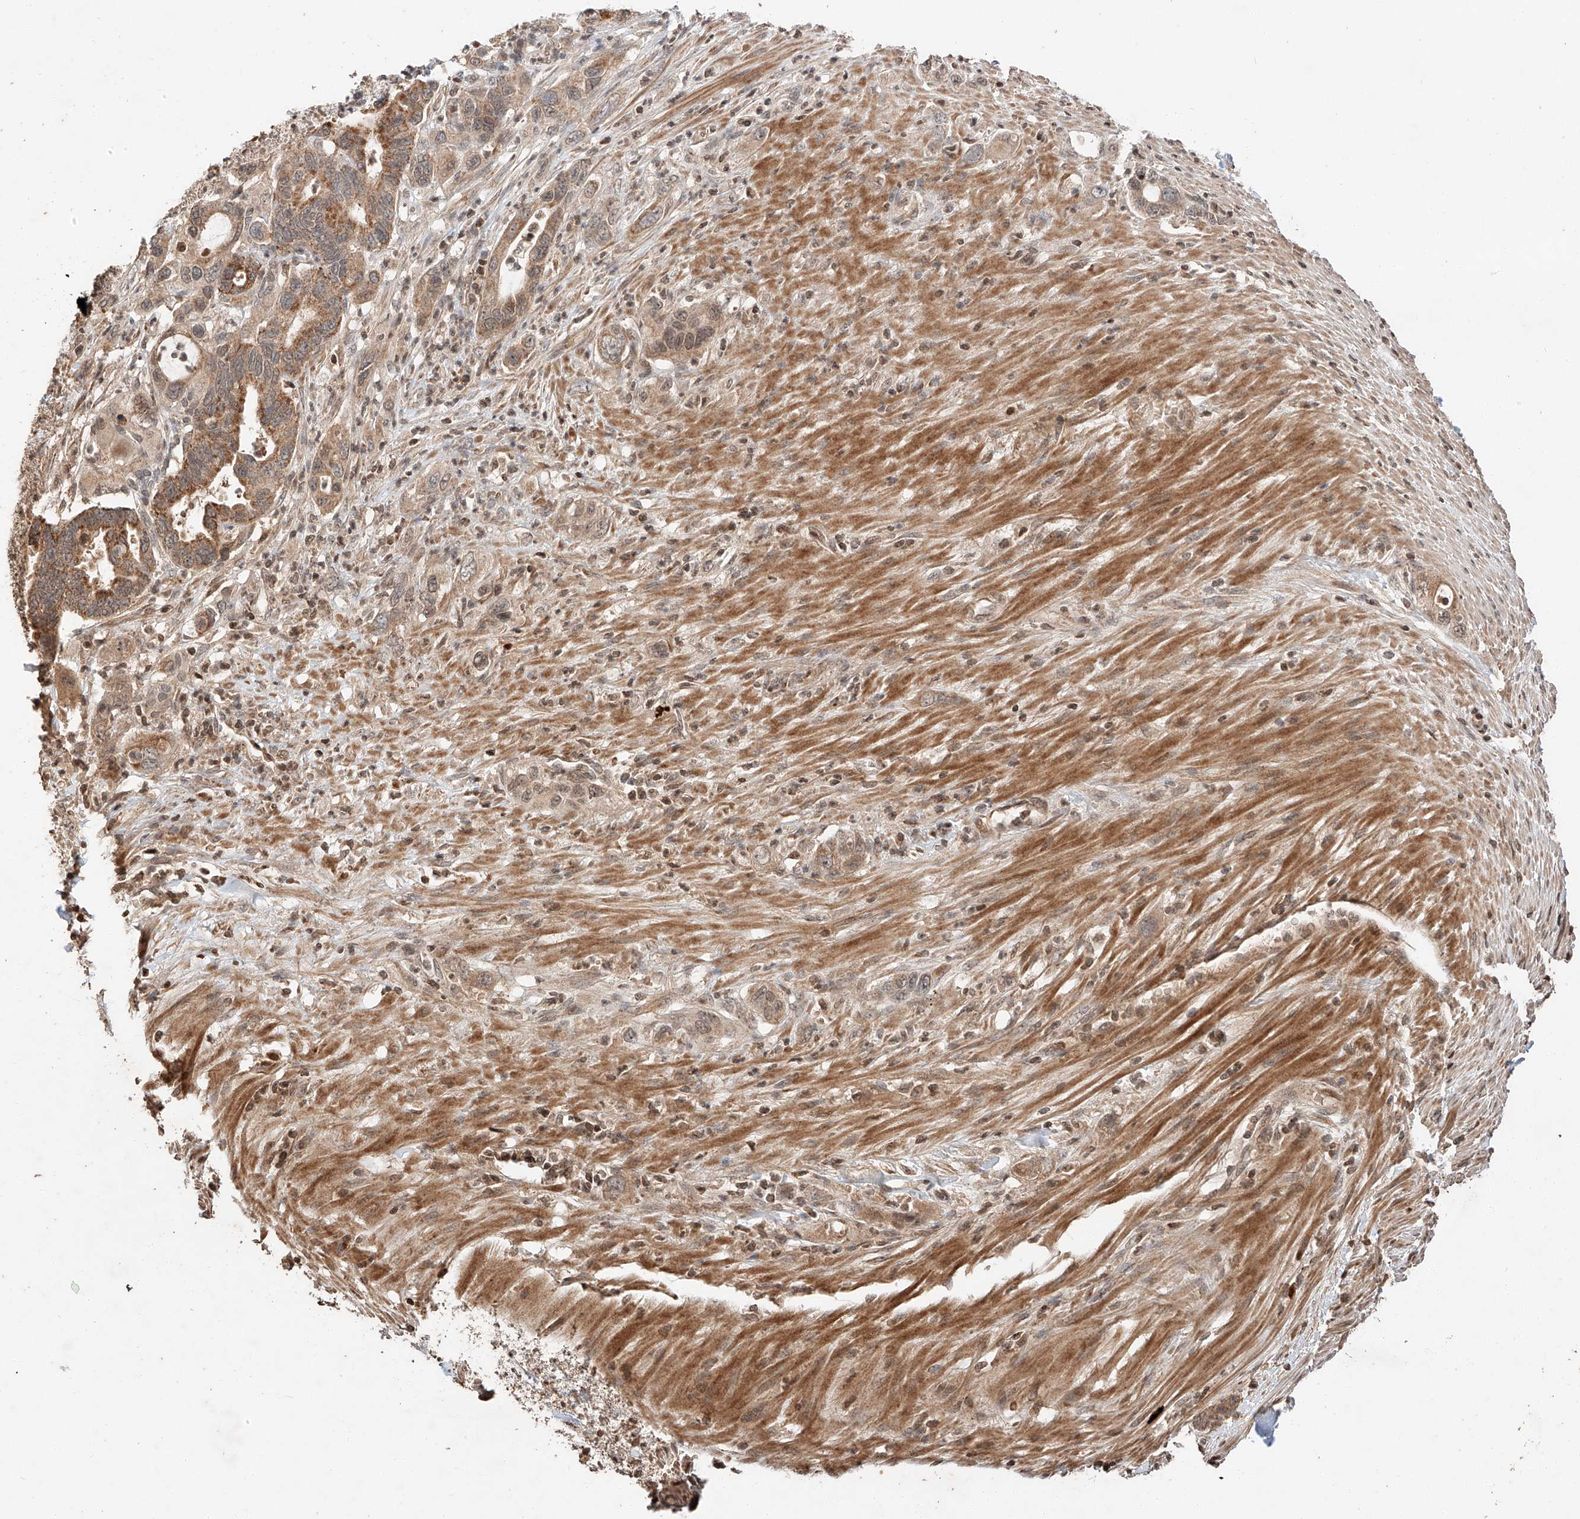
{"staining": {"intensity": "moderate", "quantity": ">75%", "location": "cytoplasmic/membranous"}, "tissue": "pancreatic cancer", "cell_type": "Tumor cells", "image_type": "cancer", "snomed": [{"axis": "morphology", "description": "Adenocarcinoma, NOS"}, {"axis": "topography", "description": "Pancreas"}], "caption": "Immunohistochemistry (IHC) micrograph of neoplastic tissue: human adenocarcinoma (pancreatic) stained using immunohistochemistry shows medium levels of moderate protein expression localized specifically in the cytoplasmic/membranous of tumor cells, appearing as a cytoplasmic/membranous brown color.", "gene": "ARHGAP33", "patient": {"sex": "female", "age": 71}}